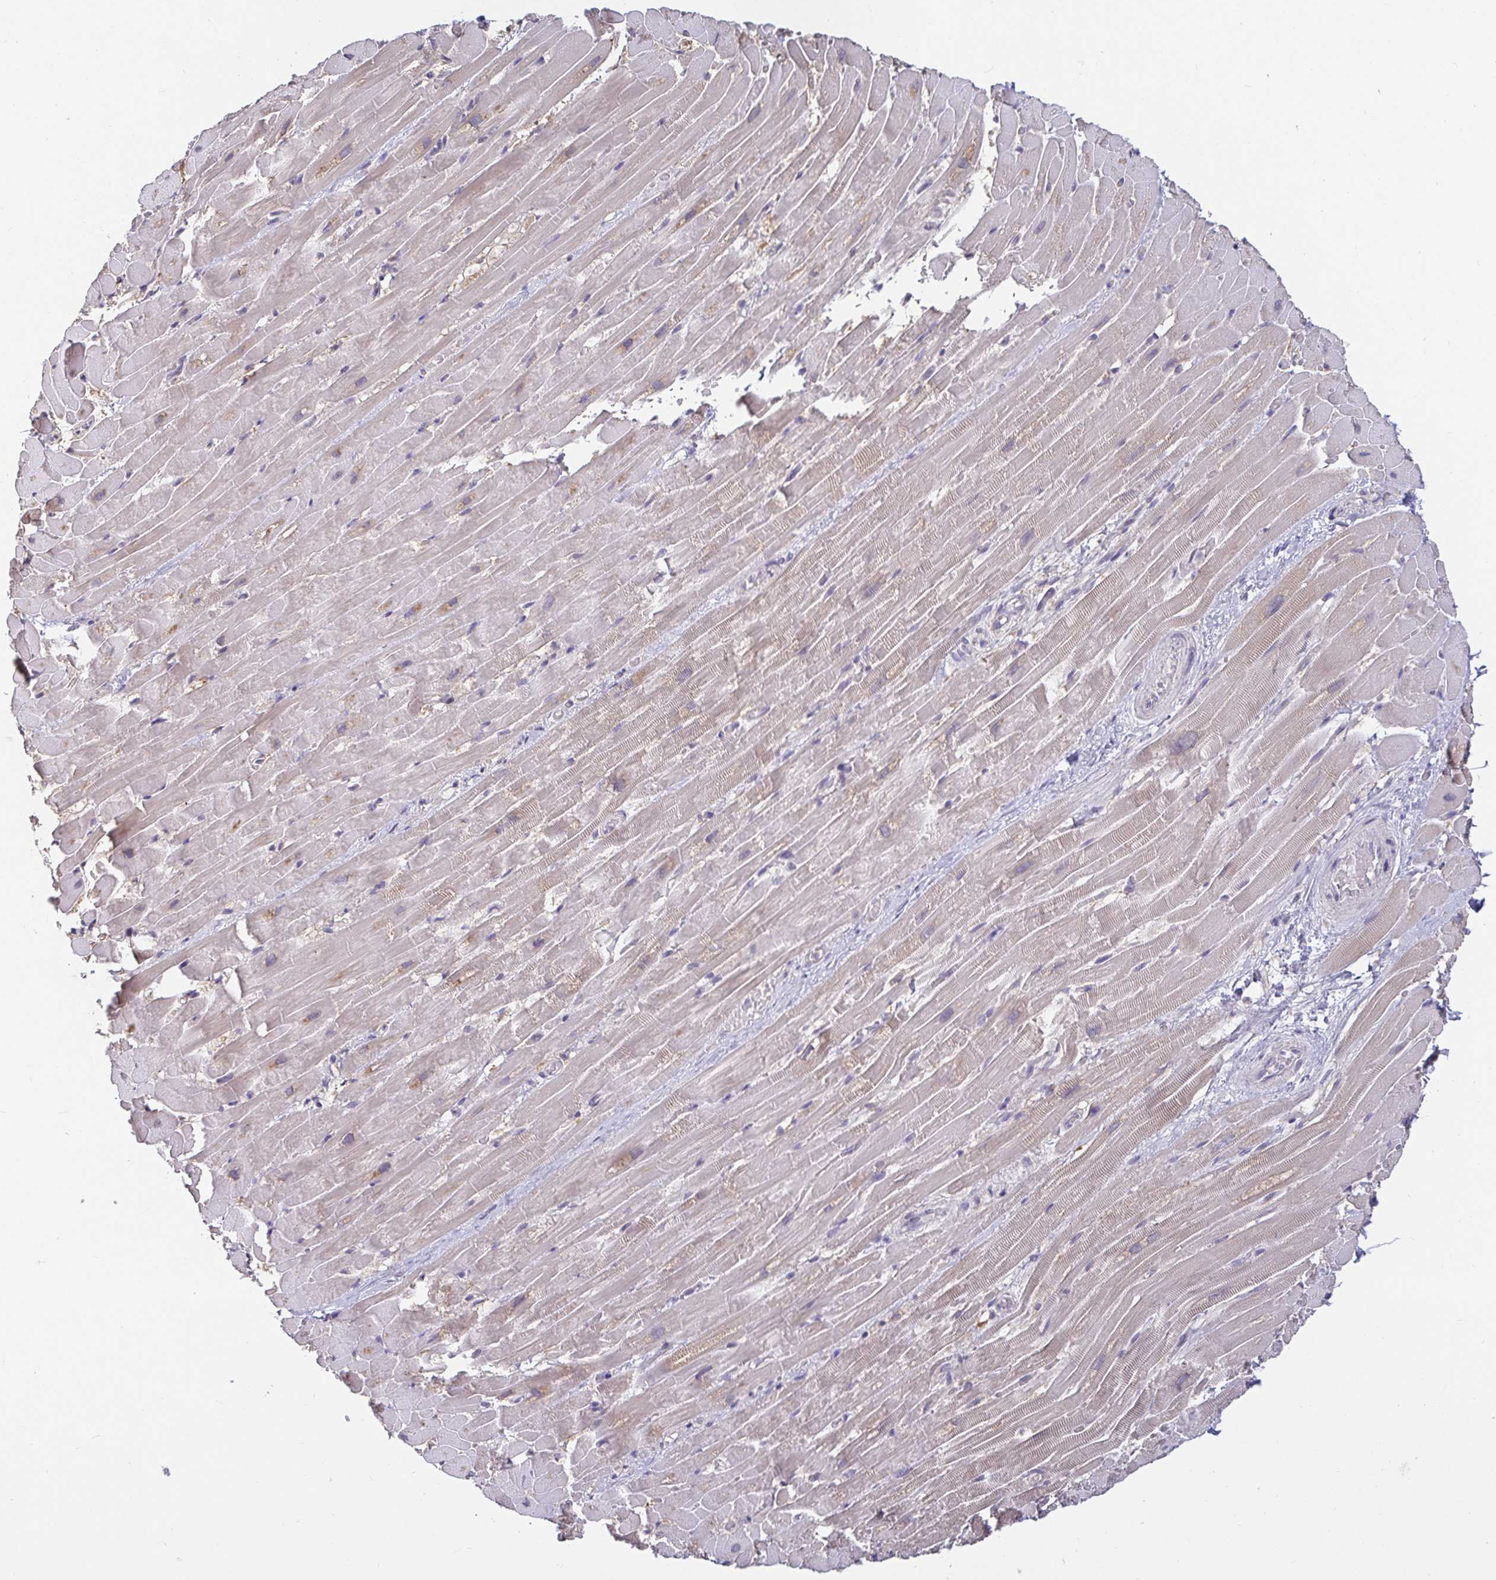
{"staining": {"intensity": "weak", "quantity": "25%-75%", "location": "cytoplasmic/membranous"}, "tissue": "heart muscle", "cell_type": "Cardiomyocytes", "image_type": "normal", "snomed": [{"axis": "morphology", "description": "Normal tissue, NOS"}, {"axis": "topography", "description": "Heart"}], "caption": "This is a photomicrograph of IHC staining of unremarkable heart muscle, which shows weak expression in the cytoplasmic/membranous of cardiomyocytes.", "gene": "ANLN", "patient": {"sex": "male", "age": 37}}